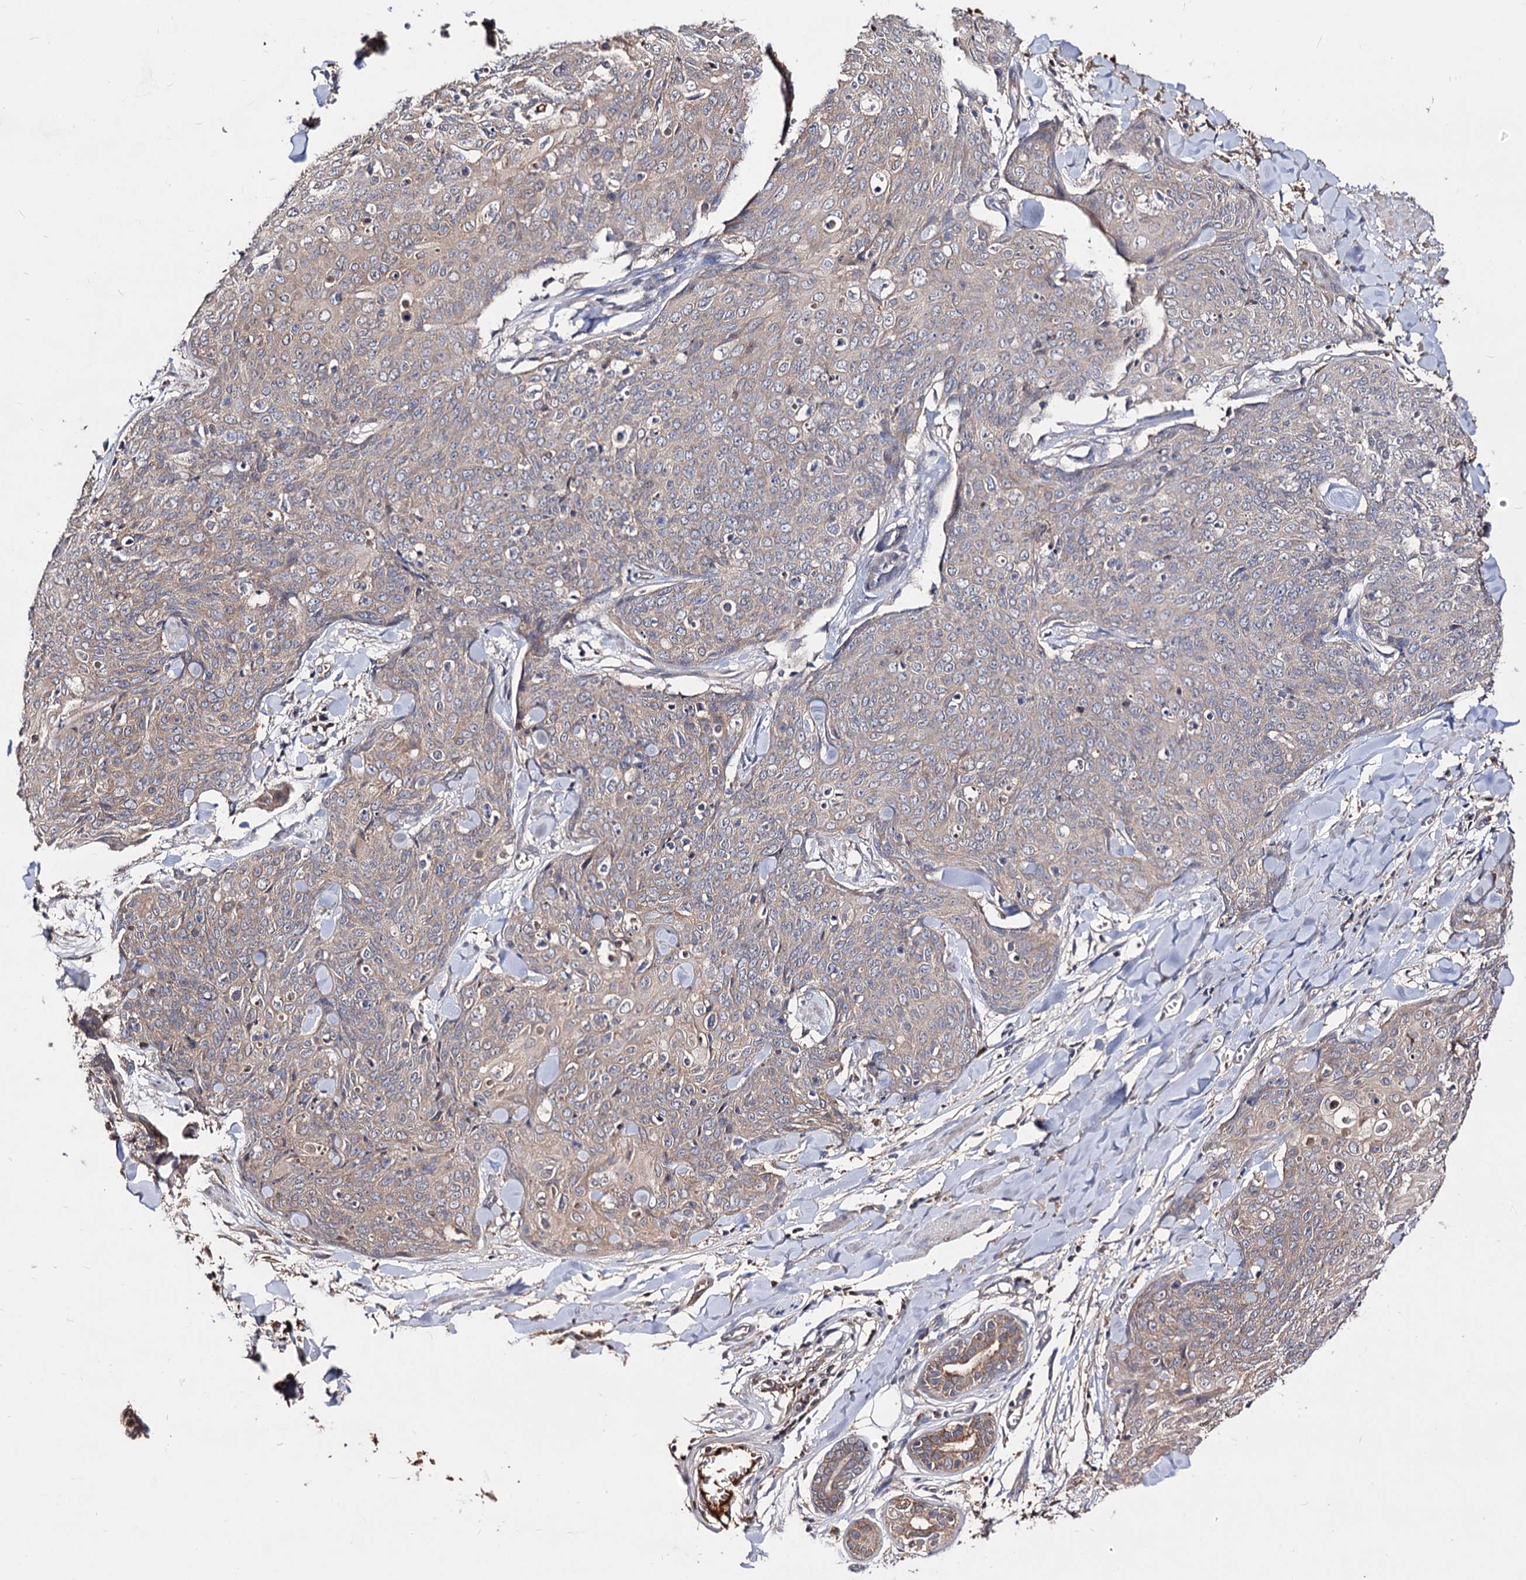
{"staining": {"intensity": "weak", "quantity": ">75%", "location": "cytoplasmic/membranous"}, "tissue": "skin cancer", "cell_type": "Tumor cells", "image_type": "cancer", "snomed": [{"axis": "morphology", "description": "Squamous cell carcinoma, NOS"}, {"axis": "topography", "description": "Skin"}, {"axis": "topography", "description": "Vulva"}], "caption": "Skin cancer (squamous cell carcinoma) was stained to show a protein in brown. There is low levels of weak cytoplasmic/membranous positivity in about >75% of tumor cells.", "gene": "ARFIP2", "patient": {"sex": "female", "age": 85}}